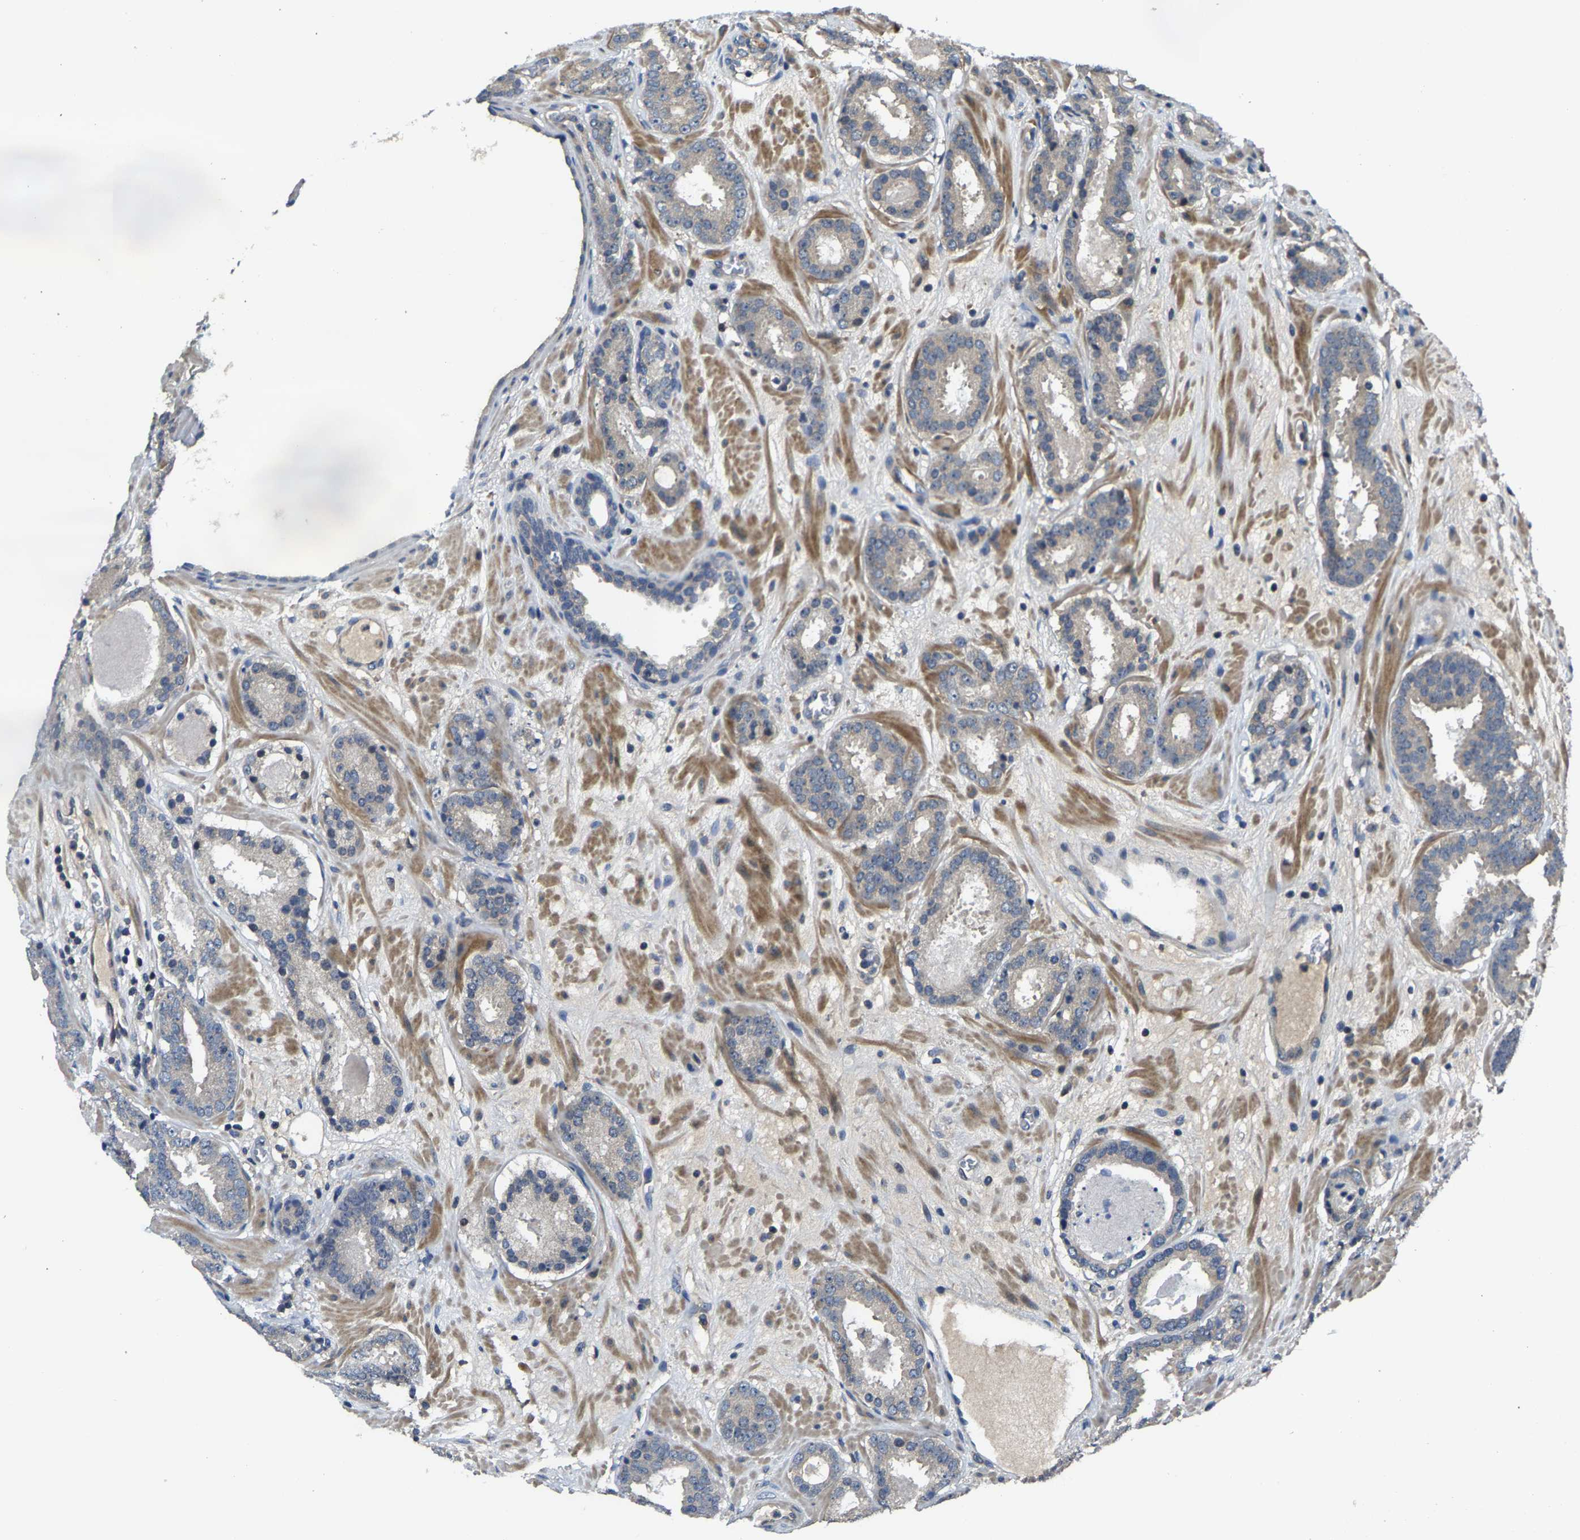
{"staining": {"intensity": "negative", "quantity": "none", "location": "none"}, "tissue": "prostate cancer", "cell_type": "Tumor cells", "image_type": "cancer", "snomed": [{"axis": "morphology", "description": "Adenocarcinoma, Low grade"}, {"axis": "topography", "description": "Prostate"}], "caption": "DAB (3,3'-diaminobenzidine) immunohistochemical staining of human prostate cancer shows no significant expression in tumor cells.", "gene": "AGBL3", "patient": {"sex": "male", "age": 69}}